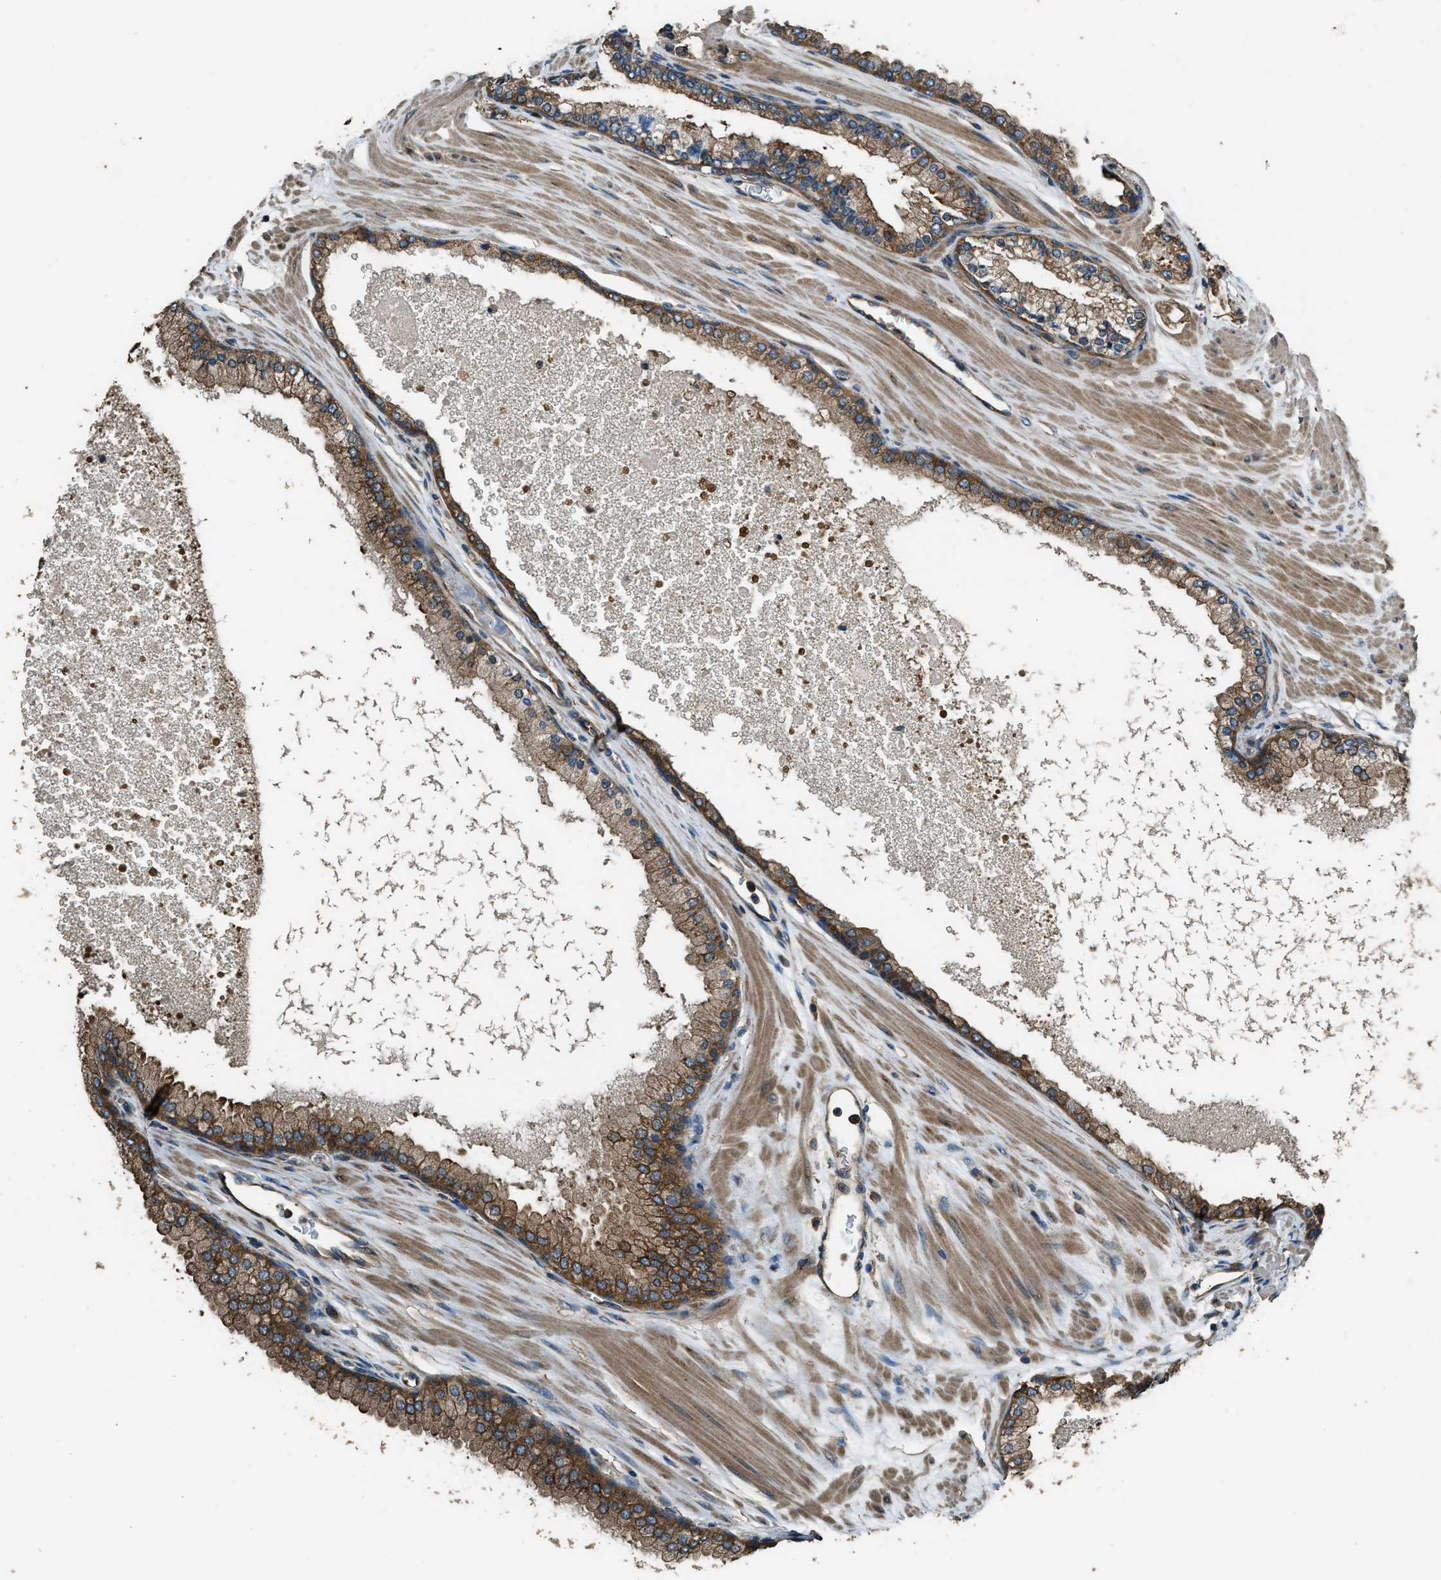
{"staining": {"intensity": "moderate", "quantity": ">75%", "location": "cytoplasmic/membranous"}, "tissue": "prostate cancer", "cell_type": "Tumor cells", "image_type": "cancer", "snomed": [{"axis": "morphology", "description": "Adenocarcinoma, High grade"}, {"axis": "topography", "description": "Prostate"}], "caption": "Protein analysis of prostate cancer tissue shows moderate cytoplasmic/membranous expression in approximately >75% of tumor cells. Immunohistochemistry stains the protein of interest in brown and the nuclei are stained blue.", "gene": "MARS1", "patient": {"sex": "male", "age": 65}}